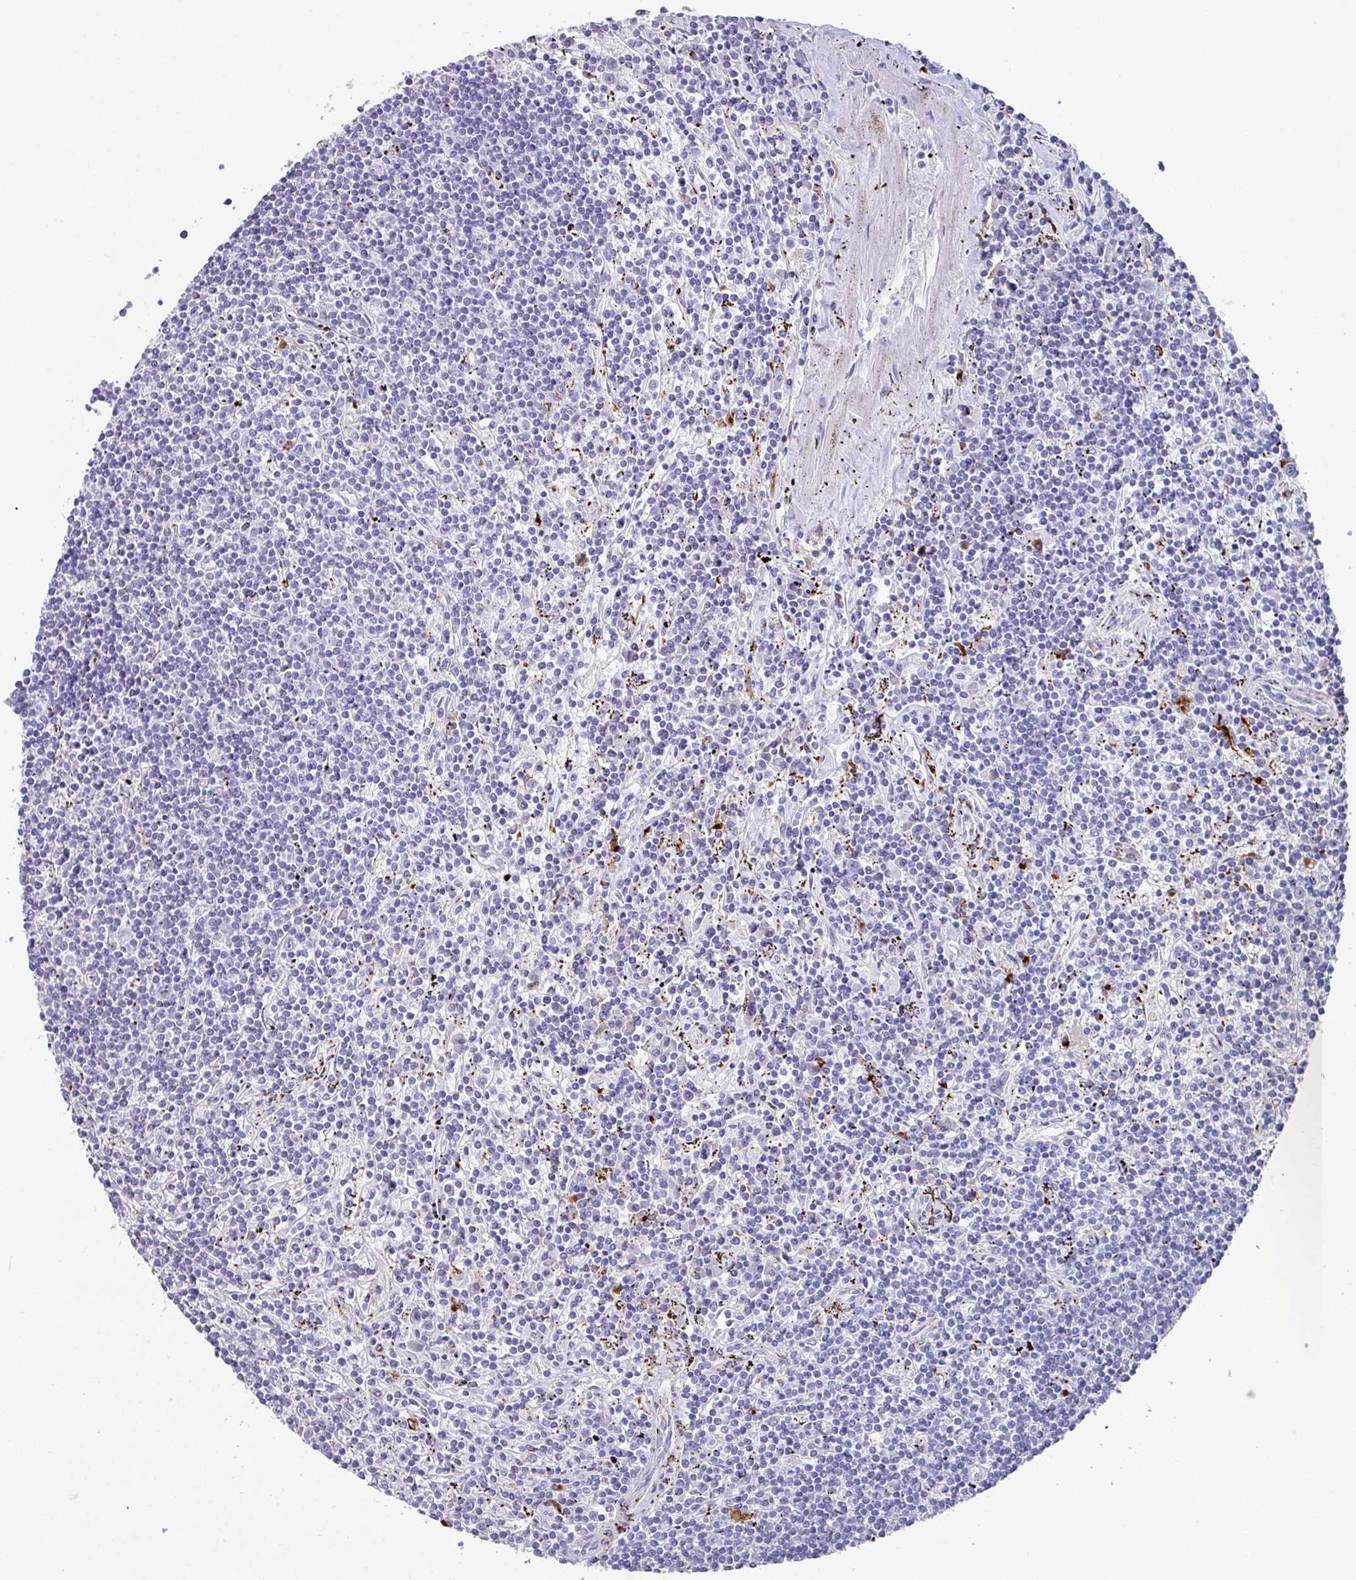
{"staining": {"intensity": "negative", "quantity": "none", "location": "none"}, "tissue": "lymphoma", "cell_type": "Tumor cells", "image_type": "cancer", "snomed": [{"axis": "morphology", "description": "Malignant lymphoma, non-Hodgkin's type, Low grade"}, {"axis": "topography", "description": "Spleen"}], "caption": "There is no significant positivity in tumor cells of lymphoma. (Immunohistochemistry (ihc), brightfield microscopy, high magnification).", "gene": "CPVL", "patient": {"sex": "male", "age": 76}}